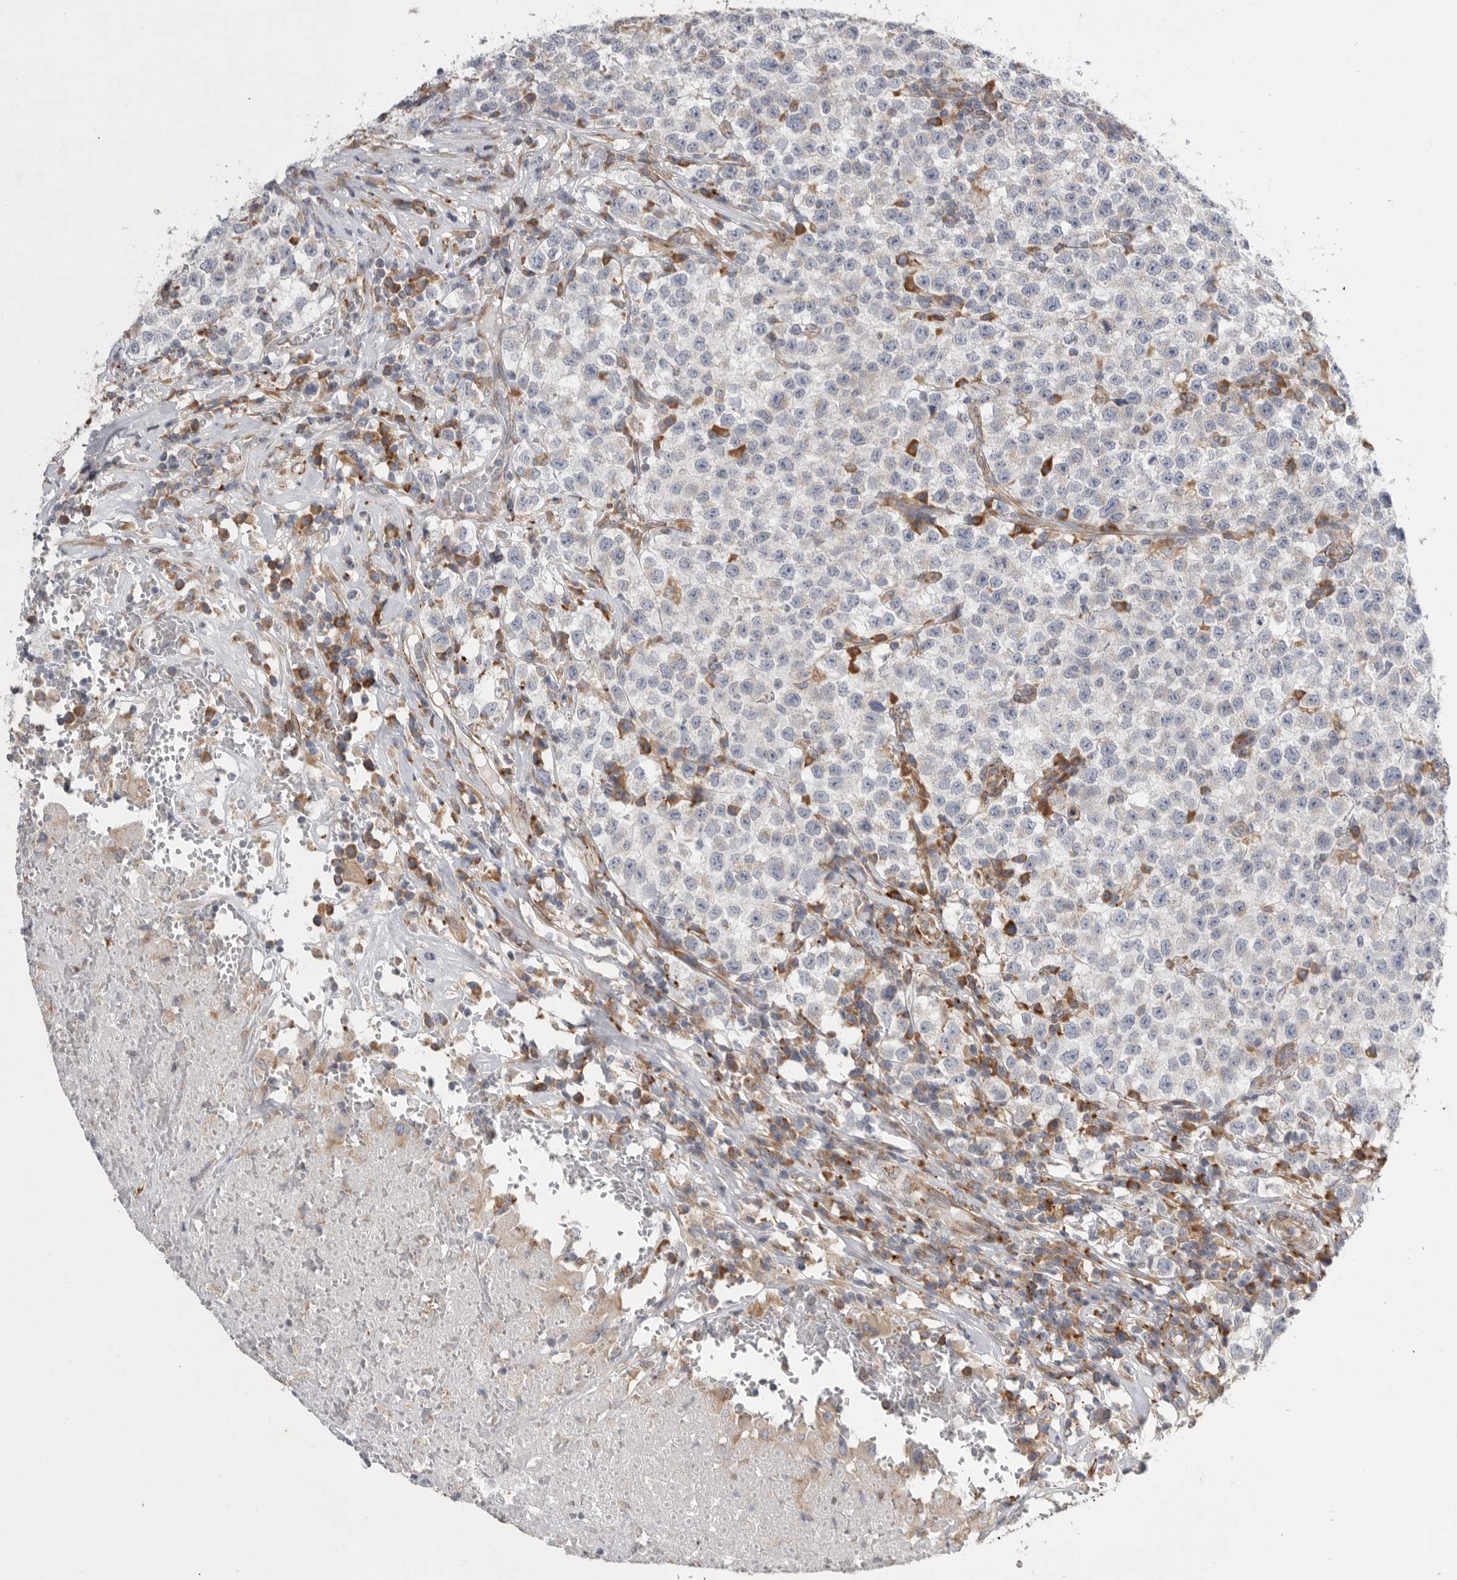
{"staining": {"intensity": "negative", "quantity": "none", "location": "none"}, "tissue": "testis cancer", "cell_type": "Tumor cells", "image_type": "cancer", "snomed": [{"axis": "morphology", "description": "Seminoma, NOS"}, {"axis": "topography", "description": "Testis"}], "caption": "Immunohistochemistry (IHC) photomicrograph of human testis cancer stained for a protein (brown), which reveals no staining in tumor cells.", "gene": "GANAB", "patient": {"sex": "male", "age": 22}}